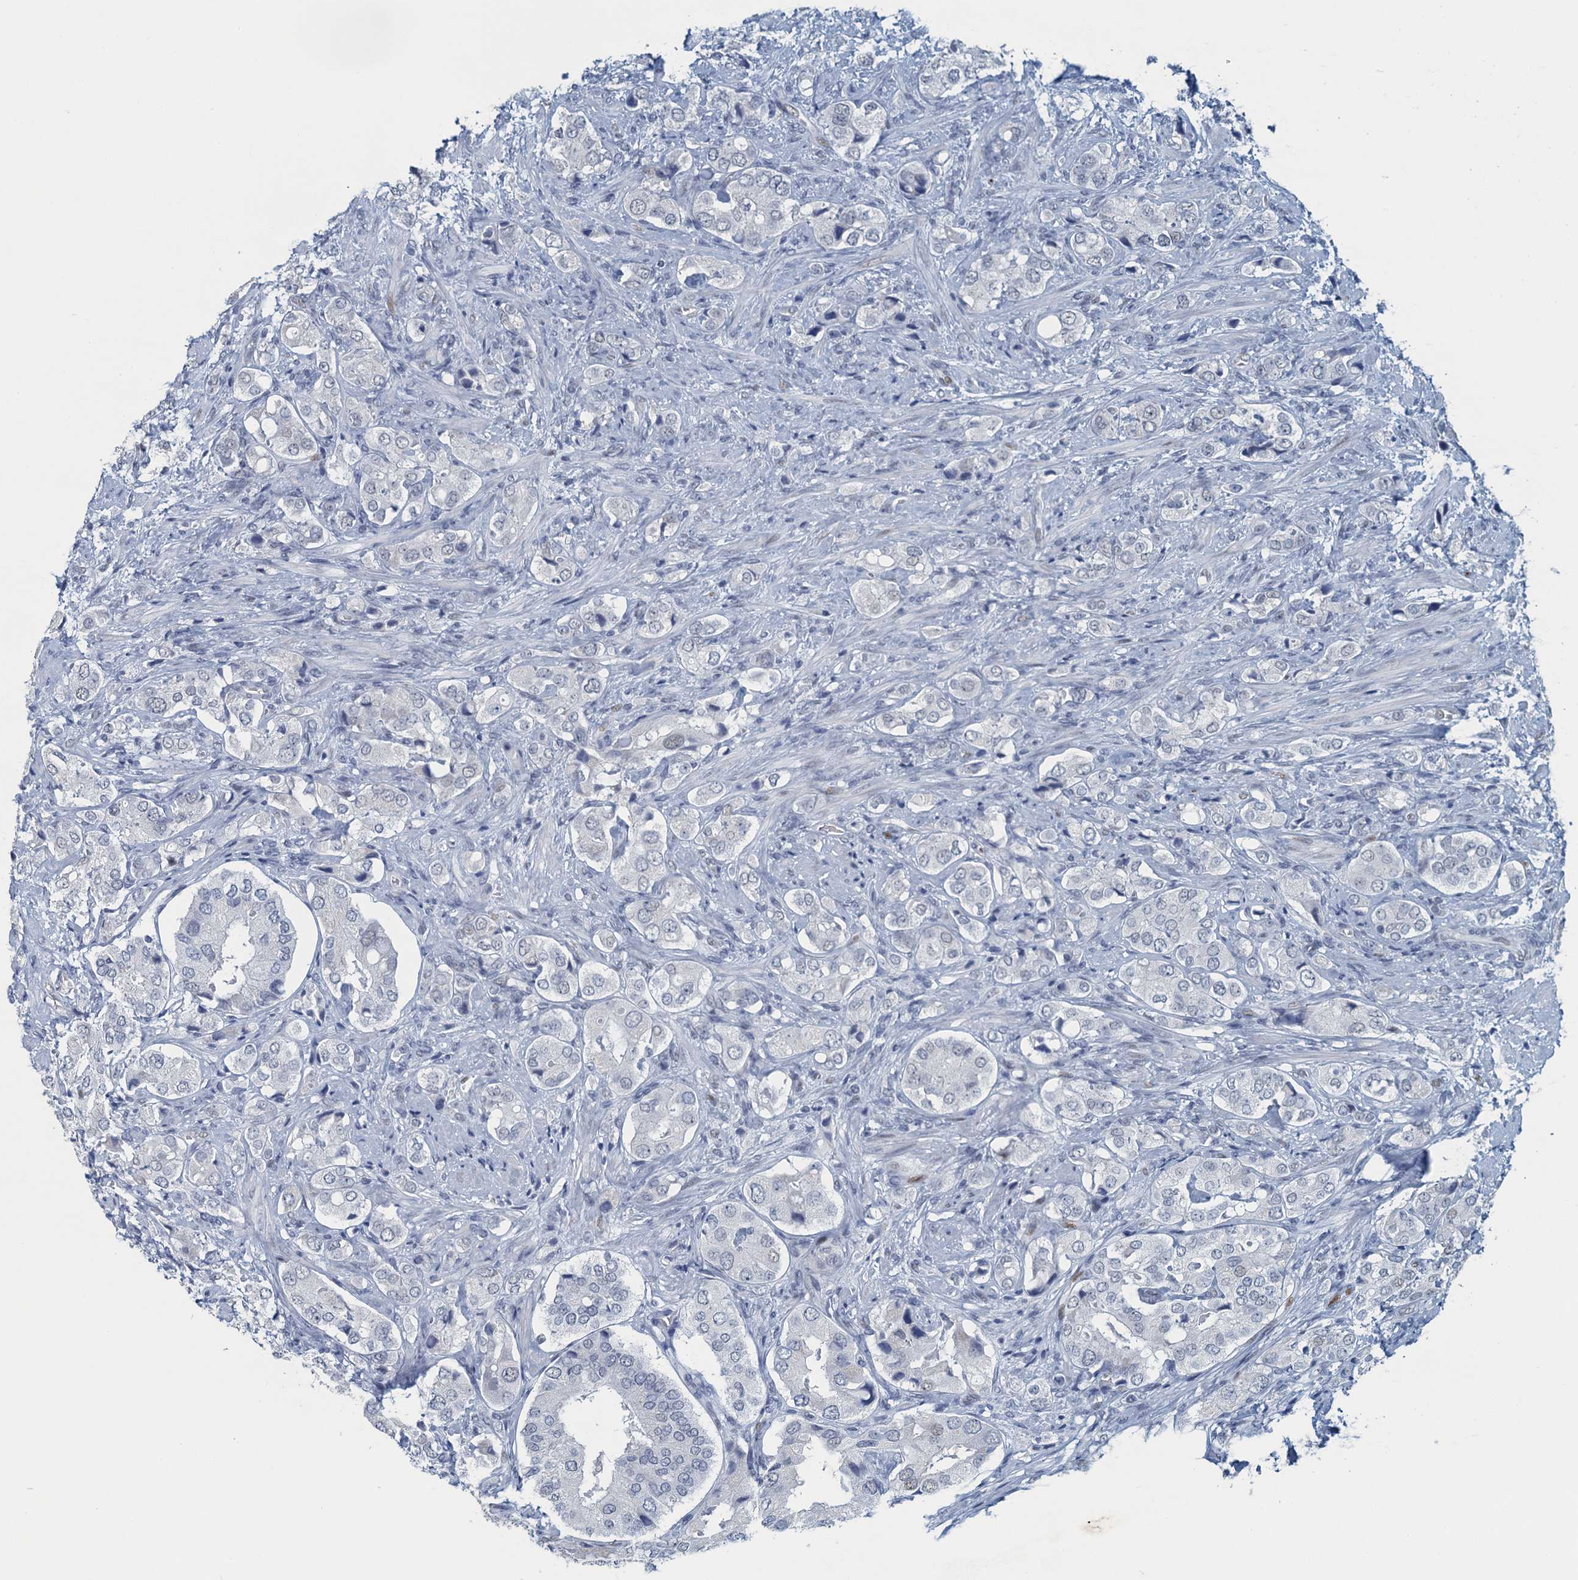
{"staining": {"intensity": "negative", "quantity": "none", "location": "none"}, "tissue": "prostate cancer", "cell_type": "Tumor cells", "image_type": "cancer", "snomed": [{"axis": "morphology", "description": "Adenocarcinoma, High grade"}, {"axis": "topography", "description": "Prostate"}], "caption": "Immunohistochemistry image of prostate high-grade adenocarcinoma stained for a protein (brown), which demonstrates no positivity in tumor cells.", "gene": "TTLL9", "patient": {"sex": "male", "age": 65}}